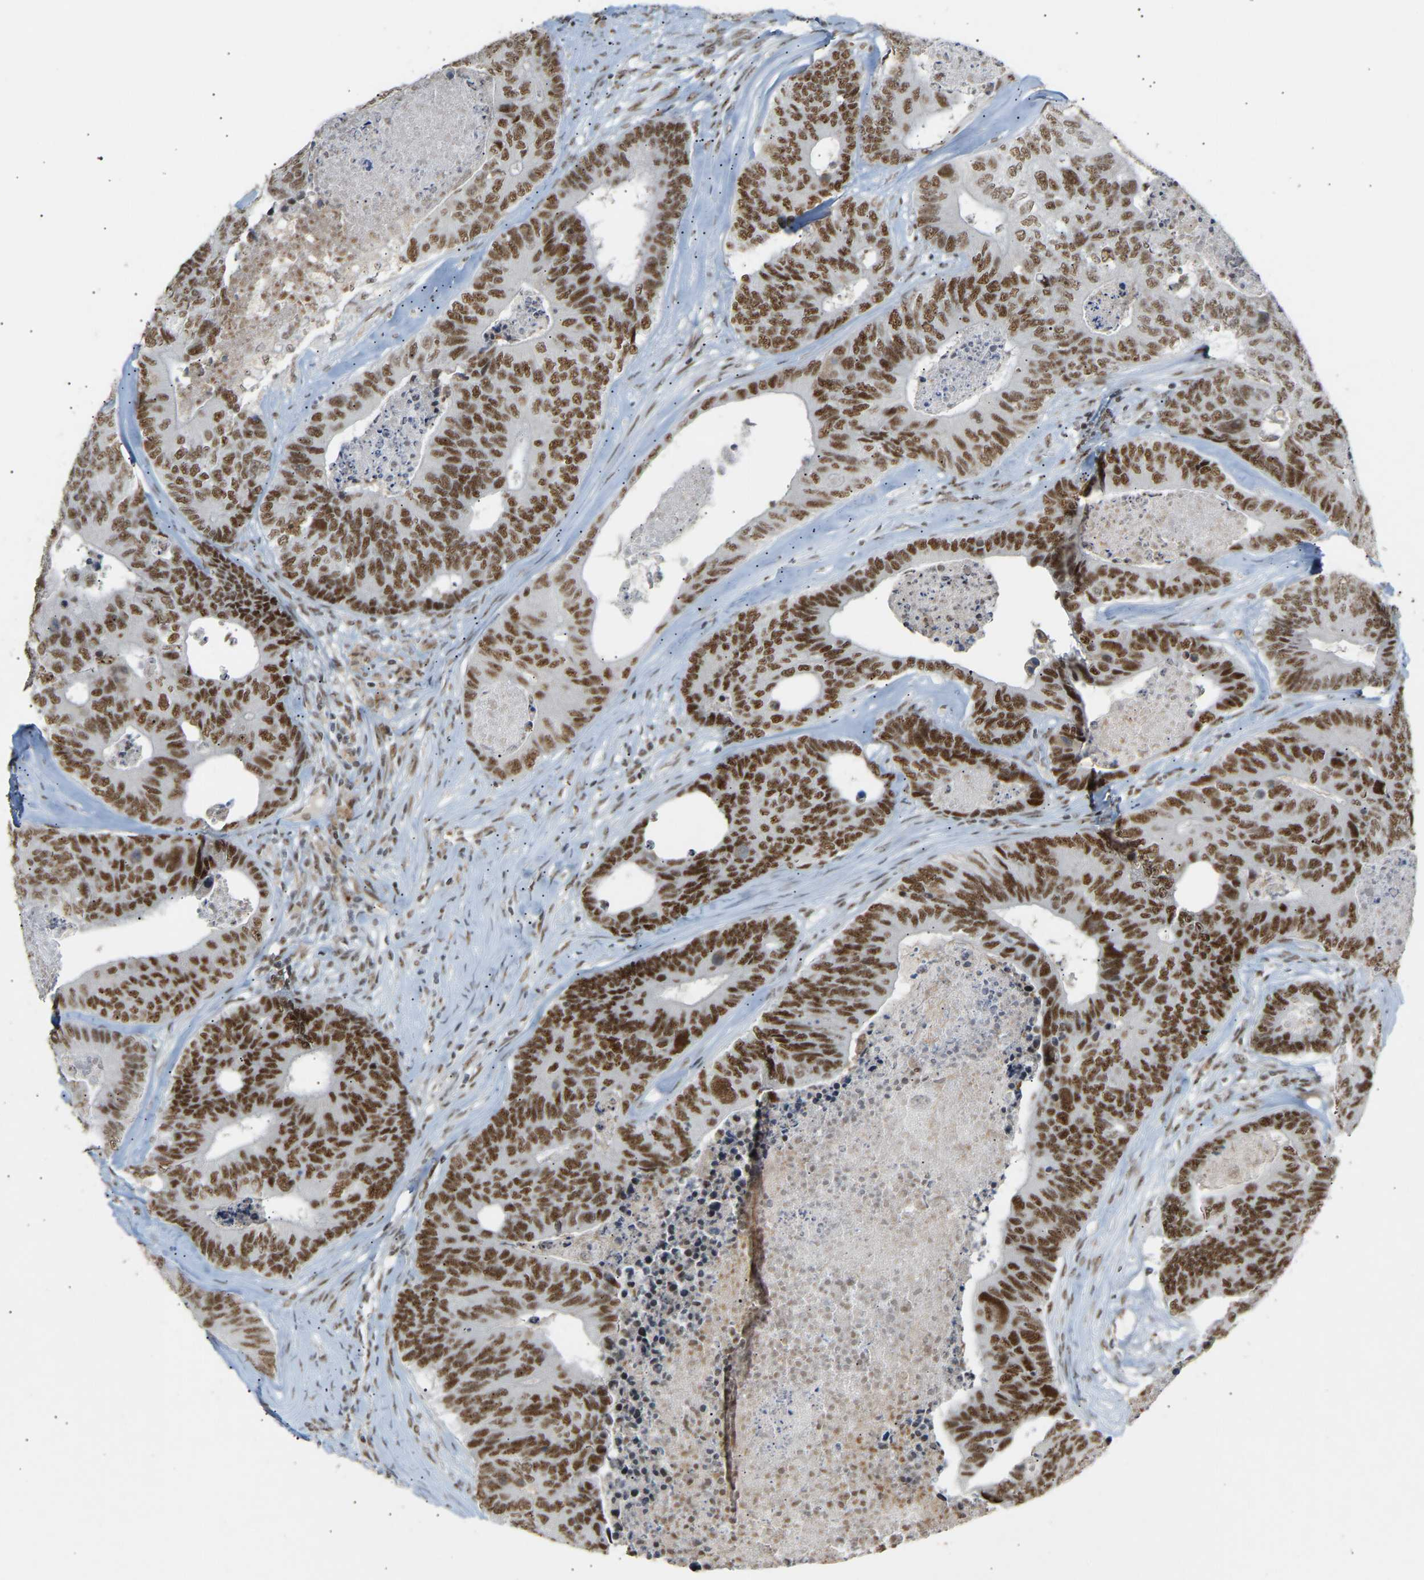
{"staining": {"intensity": "strong", "quantity": ">75%", "location": "nuclear"}, "tissue": "colorectal cancer", "cell_type": "Tumor cells", "image_type": "cancer", "snomed": [{"axis": "morphology", "description": "Adenocarcinoma, NOS"}, {"axis": "topography", "description": "Colon"}], "caption": "Immunohistochemistry (IHC) (DAB) staining of human colorectal adenocarcinoma reveals strong nuclear protein staining in about >75% of tumor cells. (brown staining indicates protein expression, while blue staining denotes nuclei).", "gene": "NELFB", "patient": {"sex": "female", "age": 67}}